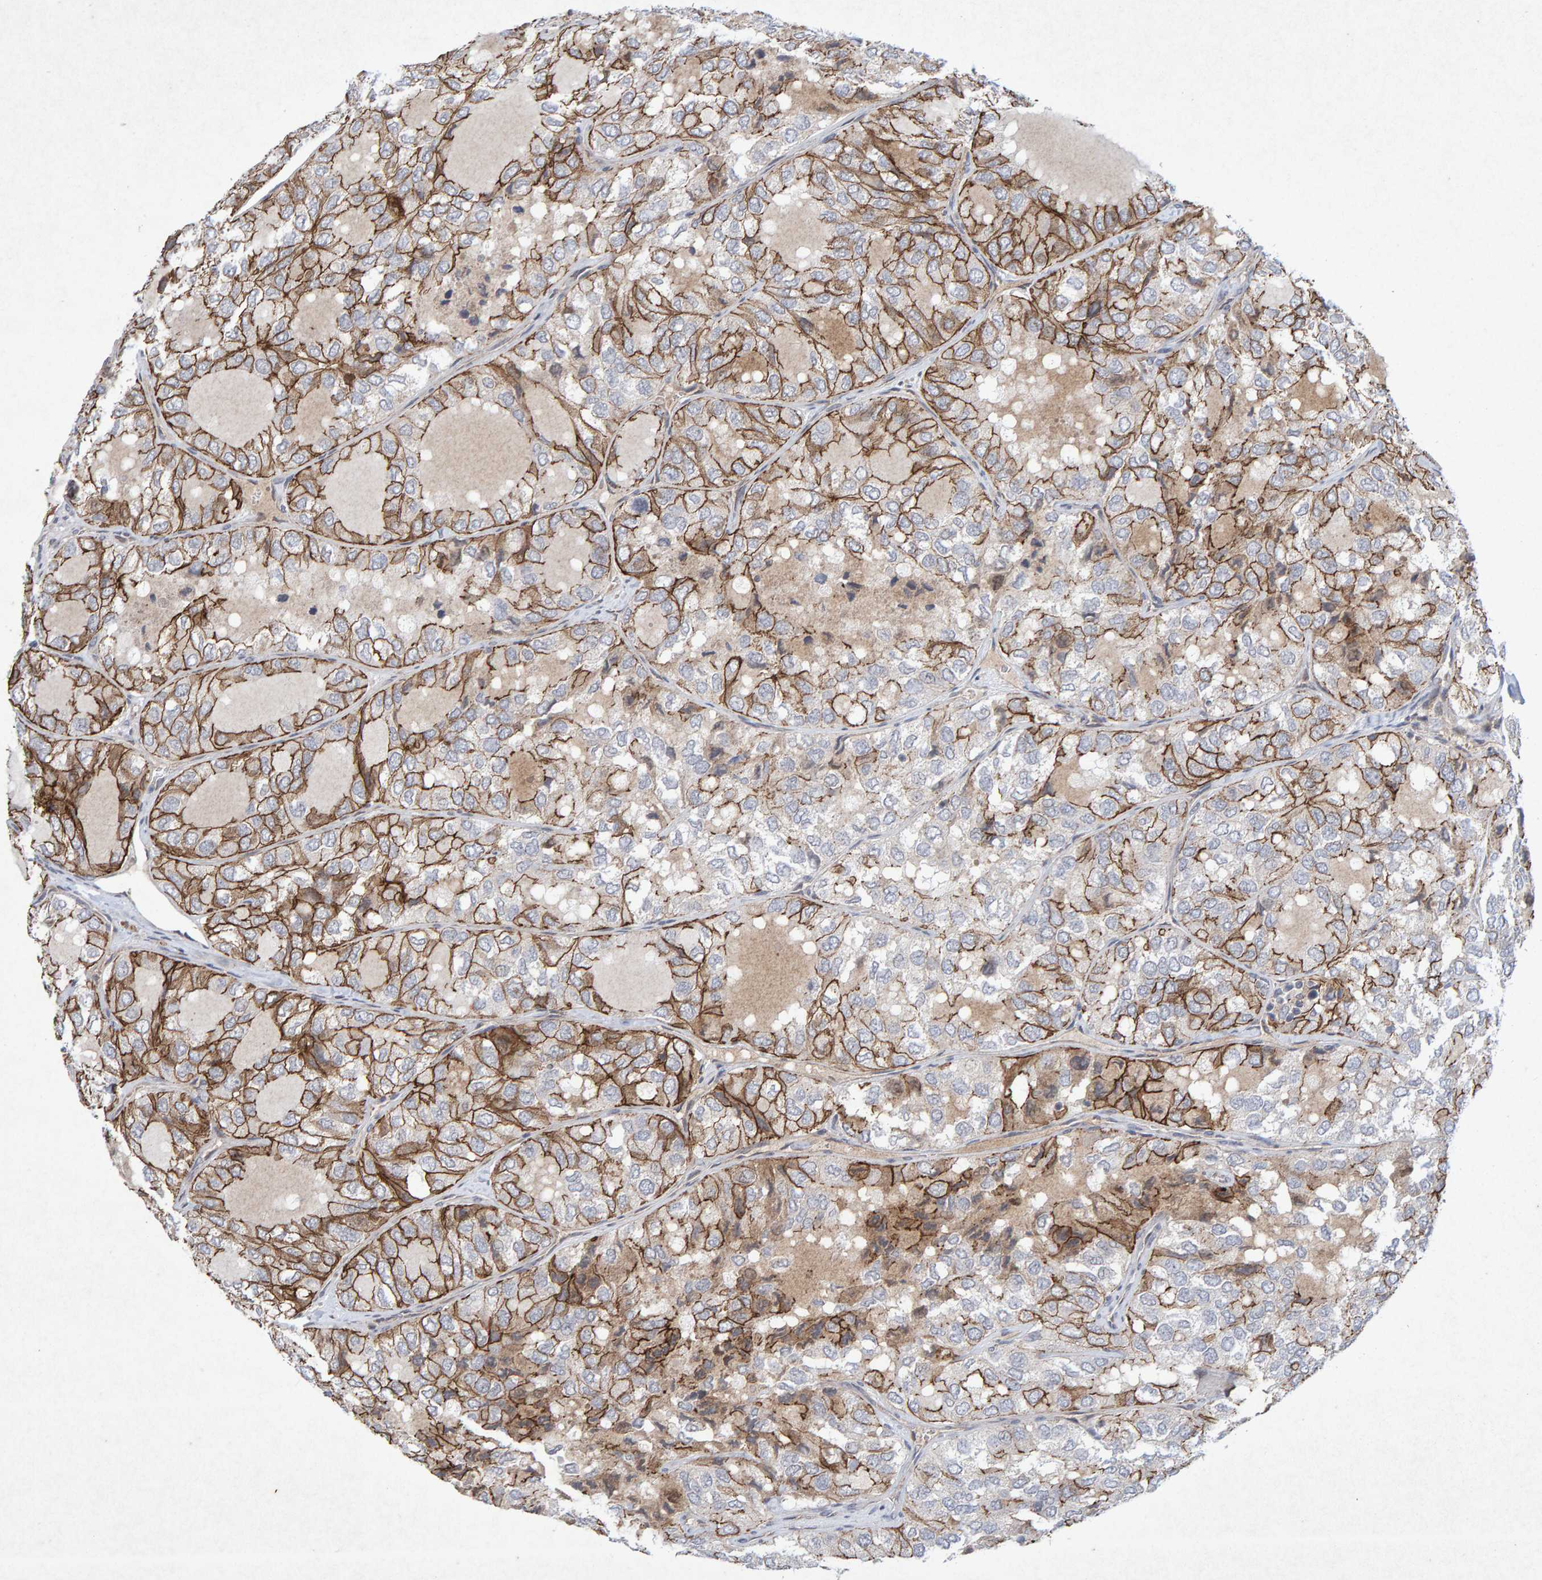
{"staining": {"intensity": "moderate", "quantity": ">75%", "location": "cytoplasmic/membranous"}, "tissue": "thyroid cancer", "cell_type": "Tumor cells", "image_type": "cancer", "snomed": [{"axis": "morphology", "description": "Follicular adenoma carcinoma, NOS"}, {"axis": "topography", "description": "Thyroid gland"}], "caption": "Immunohistochemistry (IHC) image of neoplastic tissue: thyroid cancer (follicular adenoma carcinoma) stained using immunohistochemistry (IHC) displays medium levels of moderate protein expression localized specifically in the cytoplasmic/membranous of tumor cells, appearing as a cytoplasmic/membranous brown color.", "gene": "CDH2", "patient": {"sex": "male", "age": 75}}